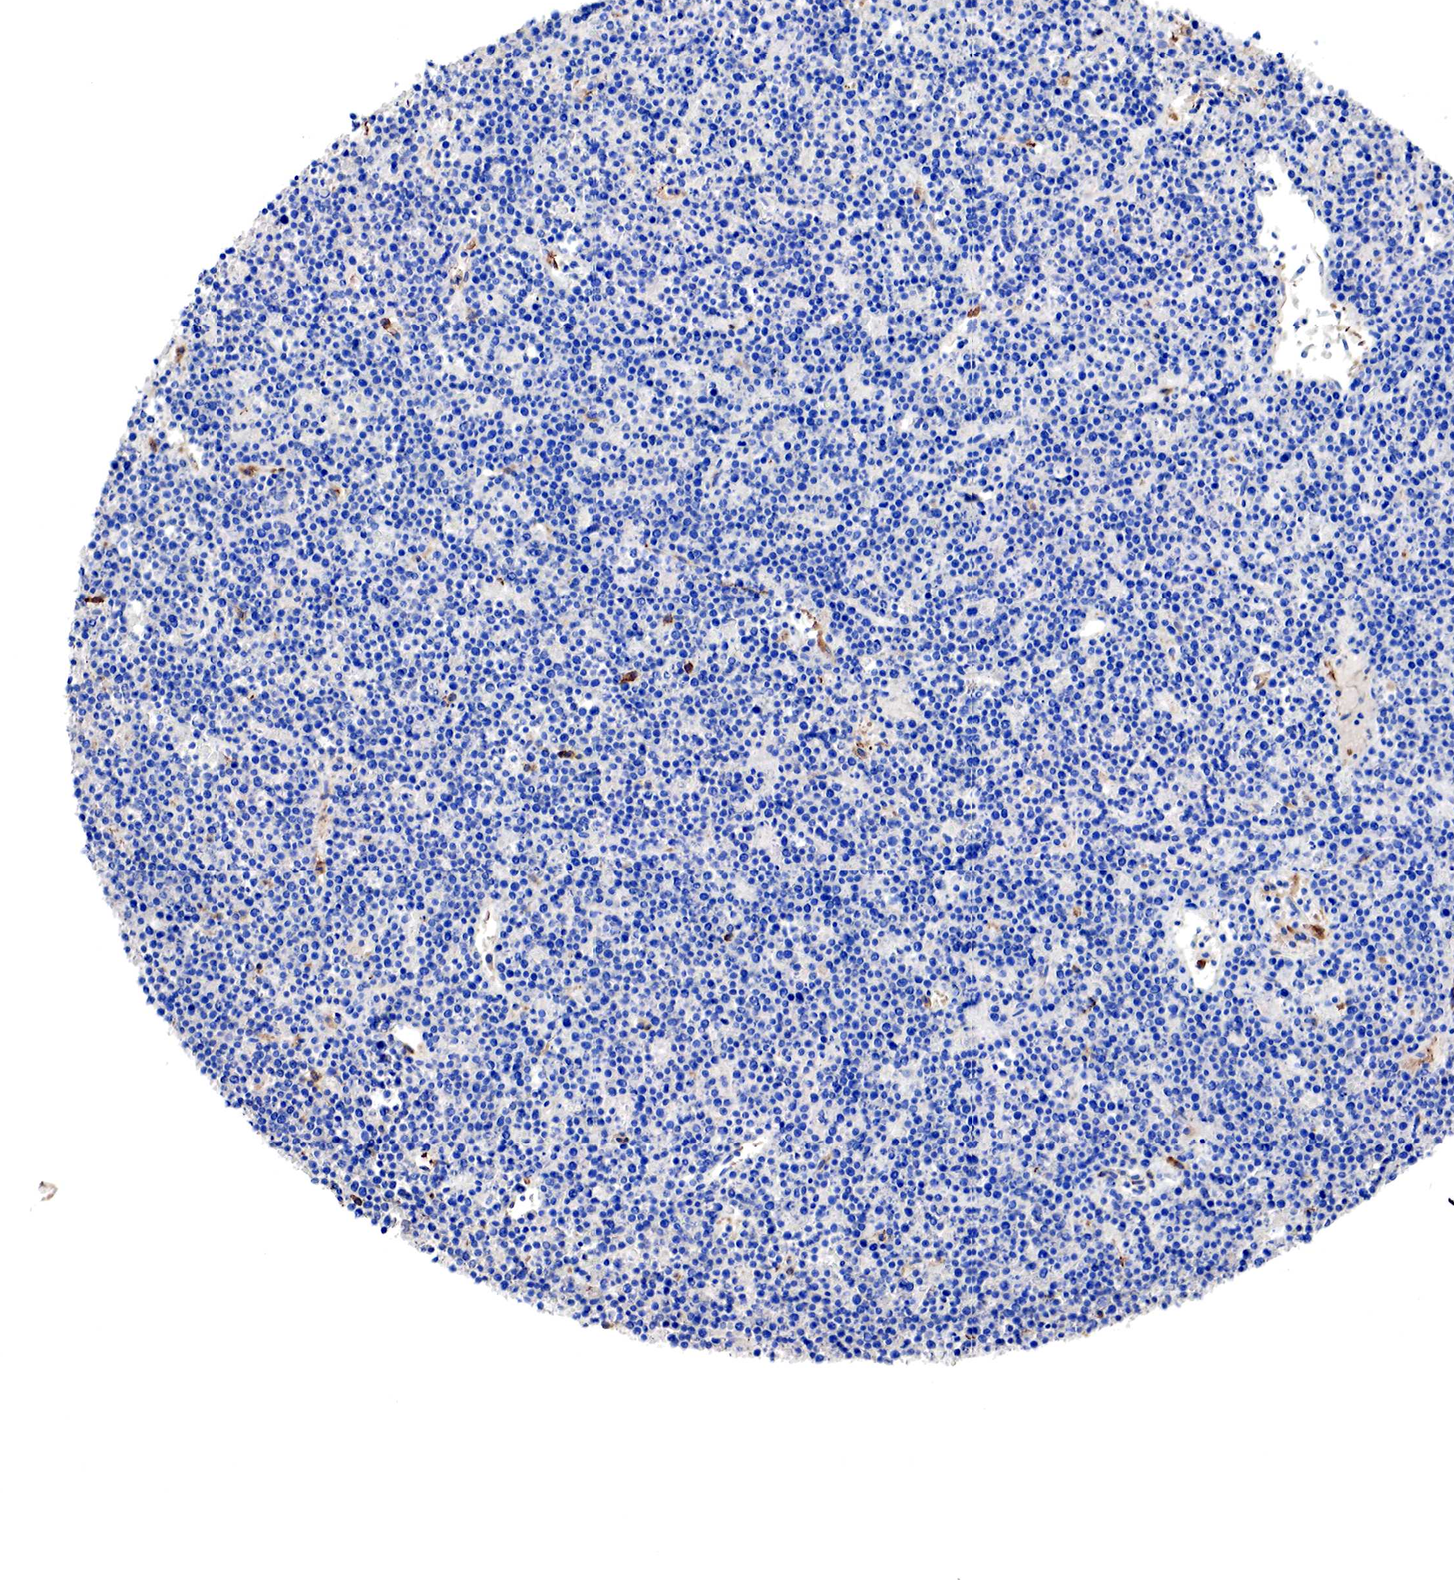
{"staining": {"intensity": "negative", "quantity": "none", "location": "none"}, "tissue": "lymphoma", "cell_type": "Tumor cells", "image_type": "cancer", "snomed": [{"axis": "morphology", "description": "Malignant lymphoma, non-Hodgkin's type, High grade"}, {"axis": "topography", "description": "Ovary"}], "caption": "This photomicrograph is of lymphoma stained with IHC to label a protein in brown with the nuclei are counter-stained blue. There is no staining in tumor cells.", "gene": "RDX", "patient": {"sex": "female", "age": 56}}